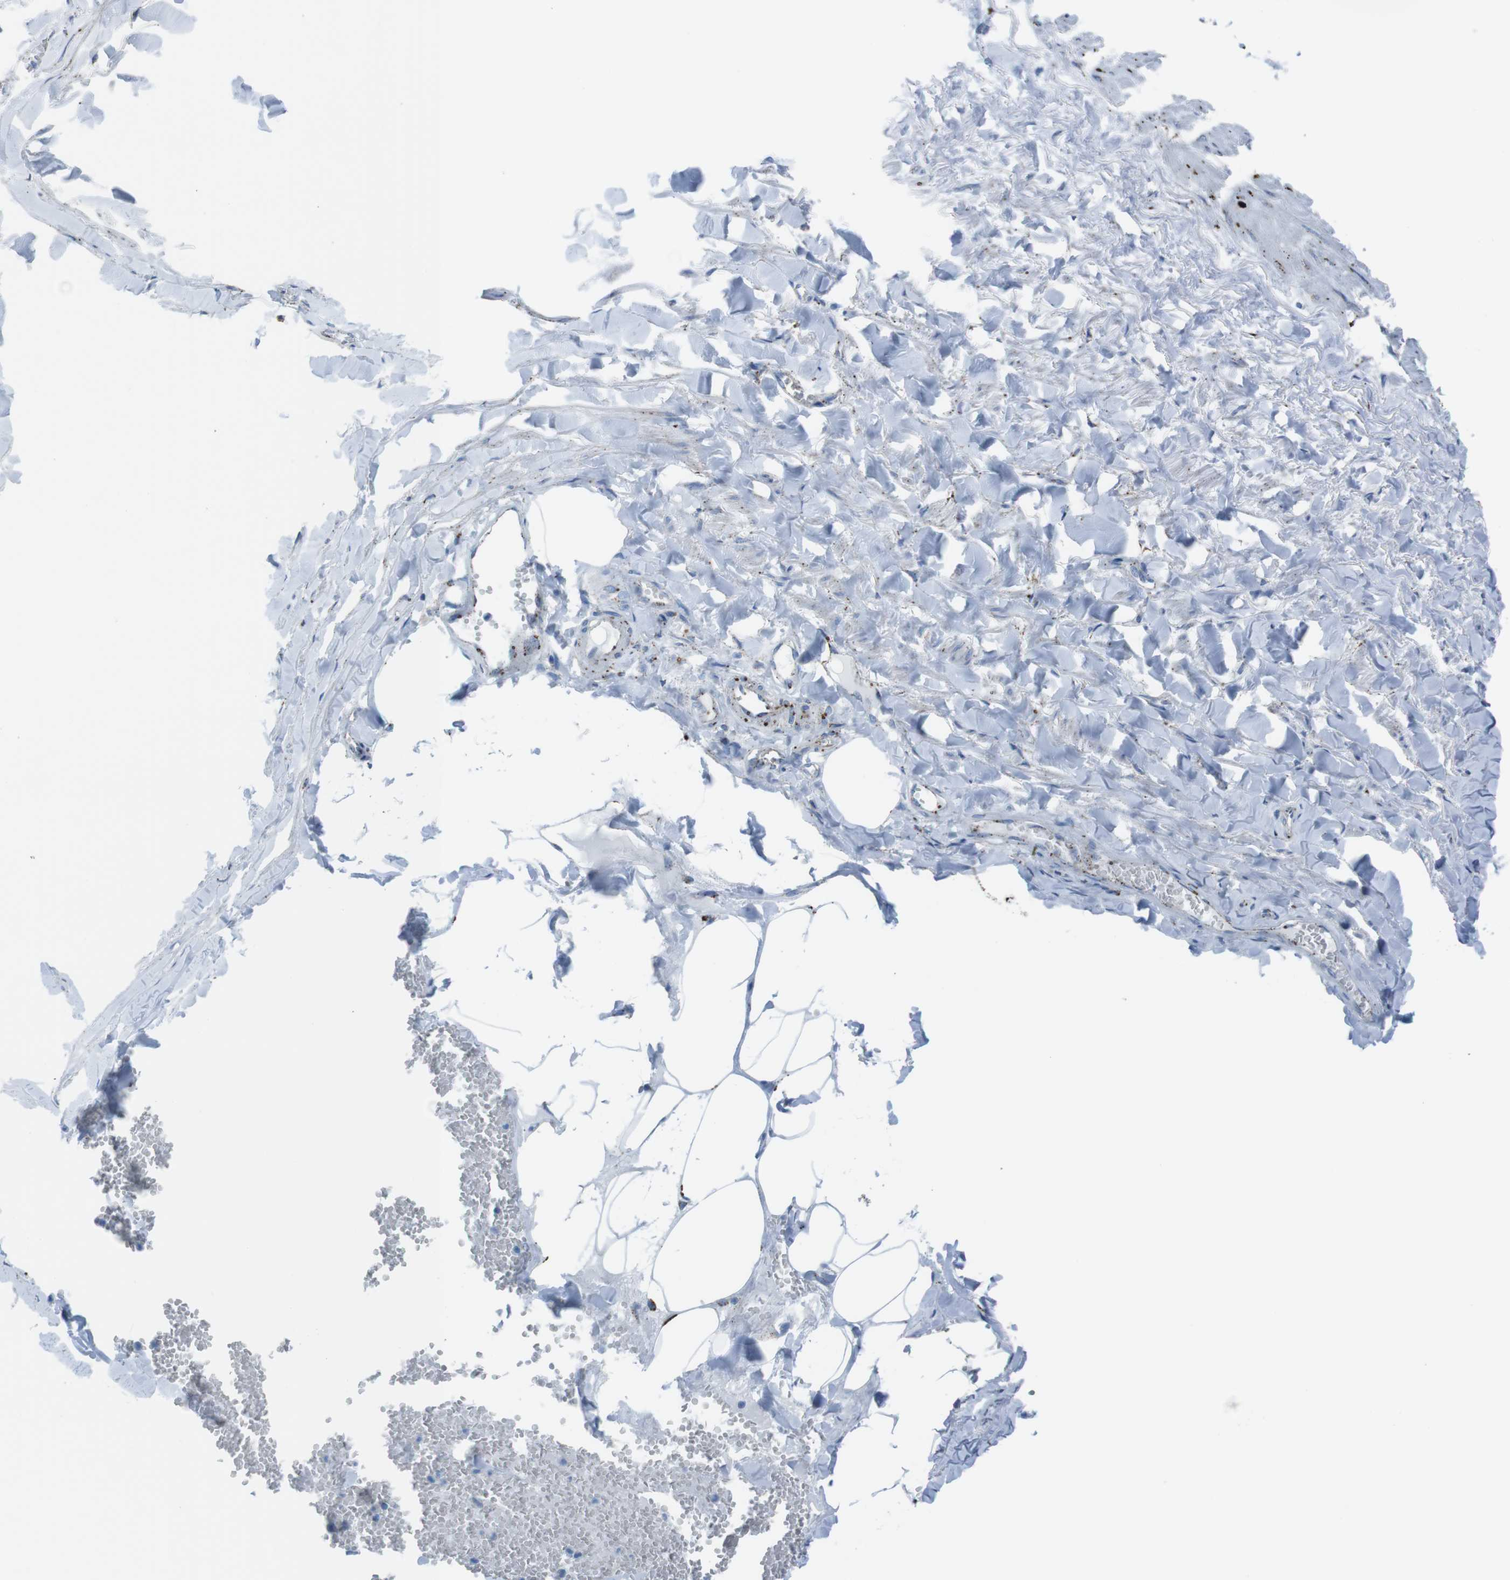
{"staining": {"intensity": "moderate", "quantity": ">75%", "location": "cytoplasmic/membranous"}, "tissue": "adipose tissue", "cell_type": "Adipocytes", "image_type": "normal", "snomed": [{"axis": "morphology", "description": "Normal tissue, NOS"}, {"axis": "topography", "description": "Adipose tissue"}, {"axis": "topography", "description": "Peripheral nerve tissue"}], "caption": "An image of adipose tissue stained for a protein displays moderate cytoplasmic/membranous brown staining in adipocytes.", "gene": "SCARB2", "patient": {"sex": "male", "age": 52}}